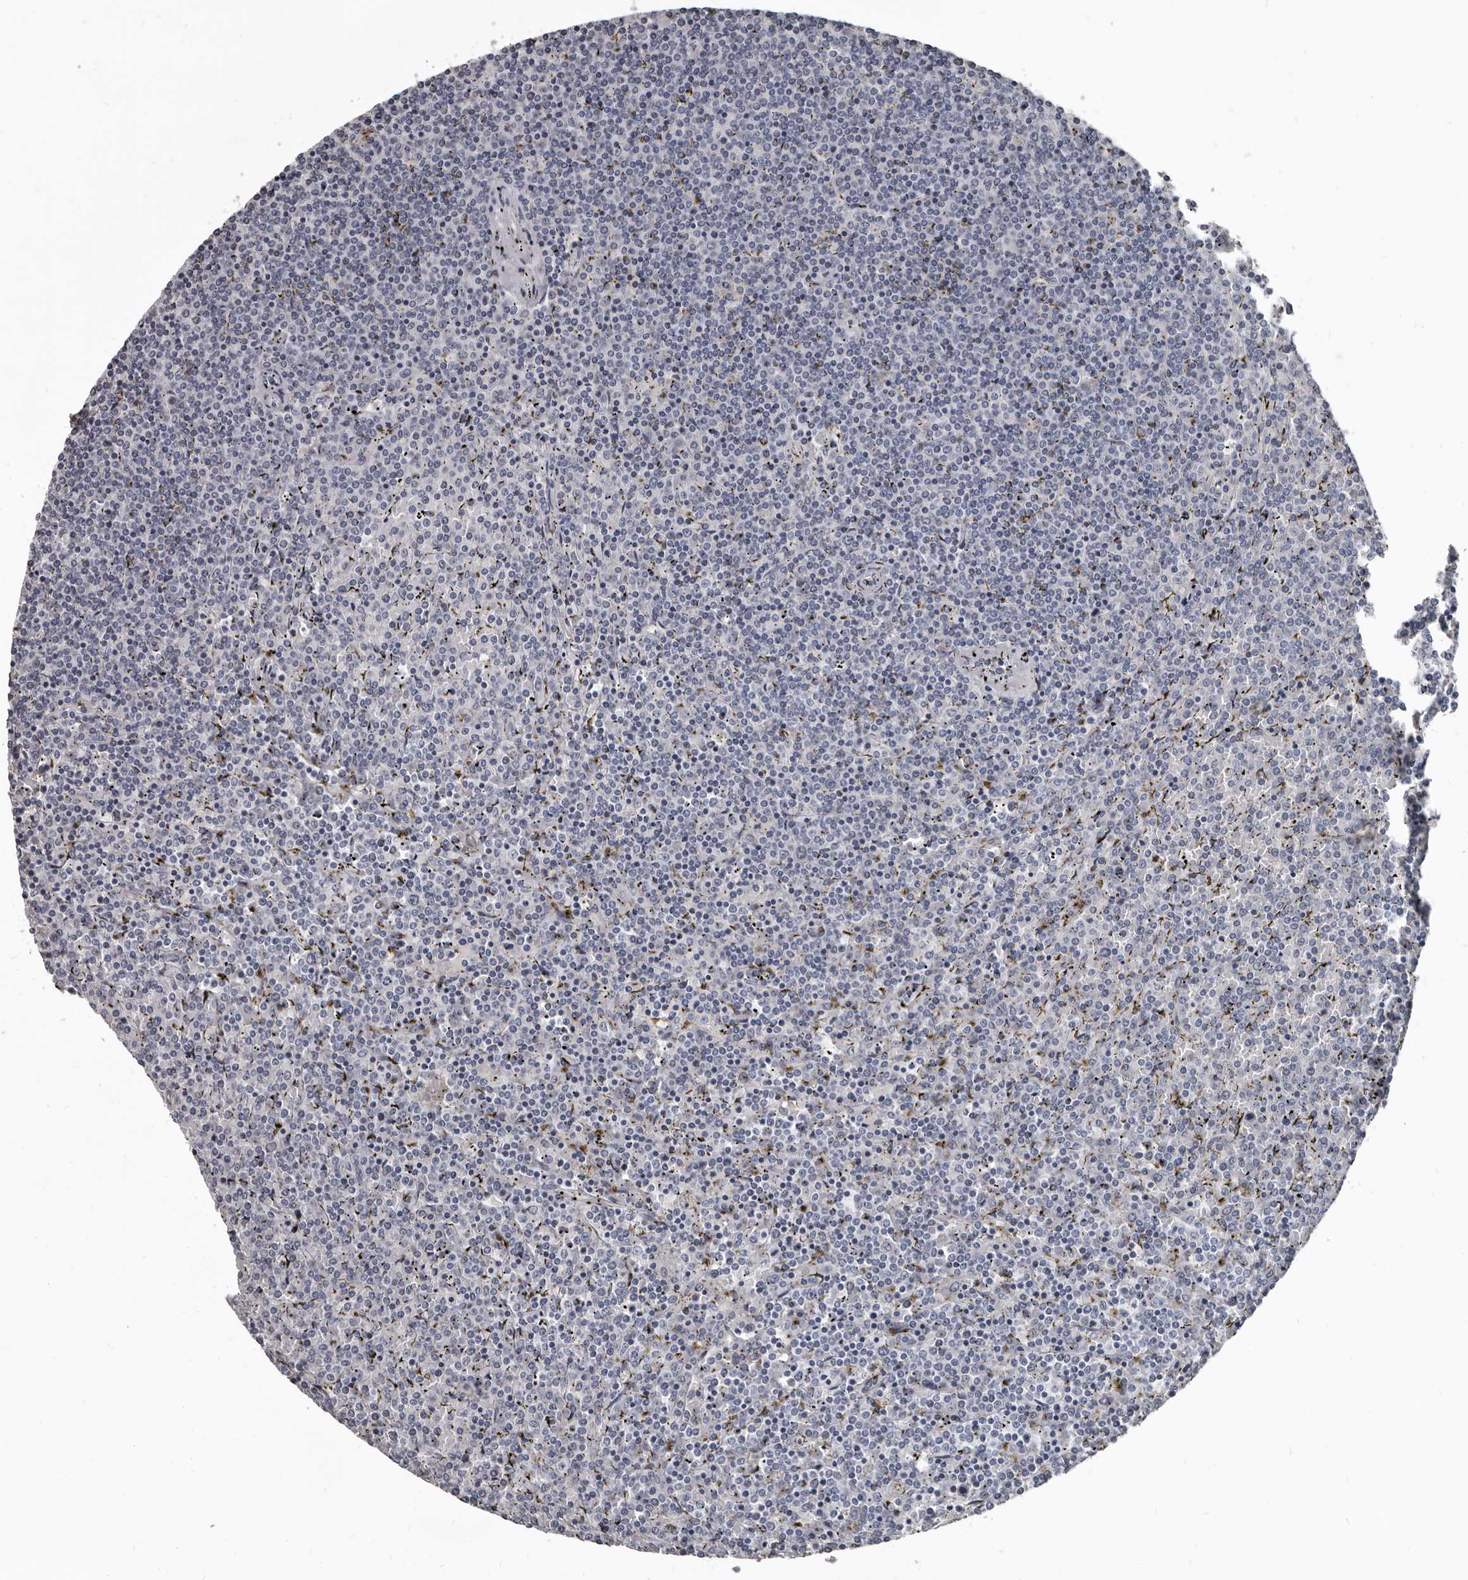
{"staining": {"intensity": "negative", "quantity": "none", "location": "none"}, "tissue": "lymphoma", "cell_type": "Tumor cells", "image_type": "cancer", "snomed": [{"axis": "morphology", "description": "Malignant lymphoma, non-Hodgkin's type, Low grade"}, {"axis": "topography", "description": "Spleen"}], "caption": "Immunohistochemistry of human lymphoma exhibits no expression in tumor cells.", "gene": "GREB1", "patient": {"sex": "female", "age": 19}}